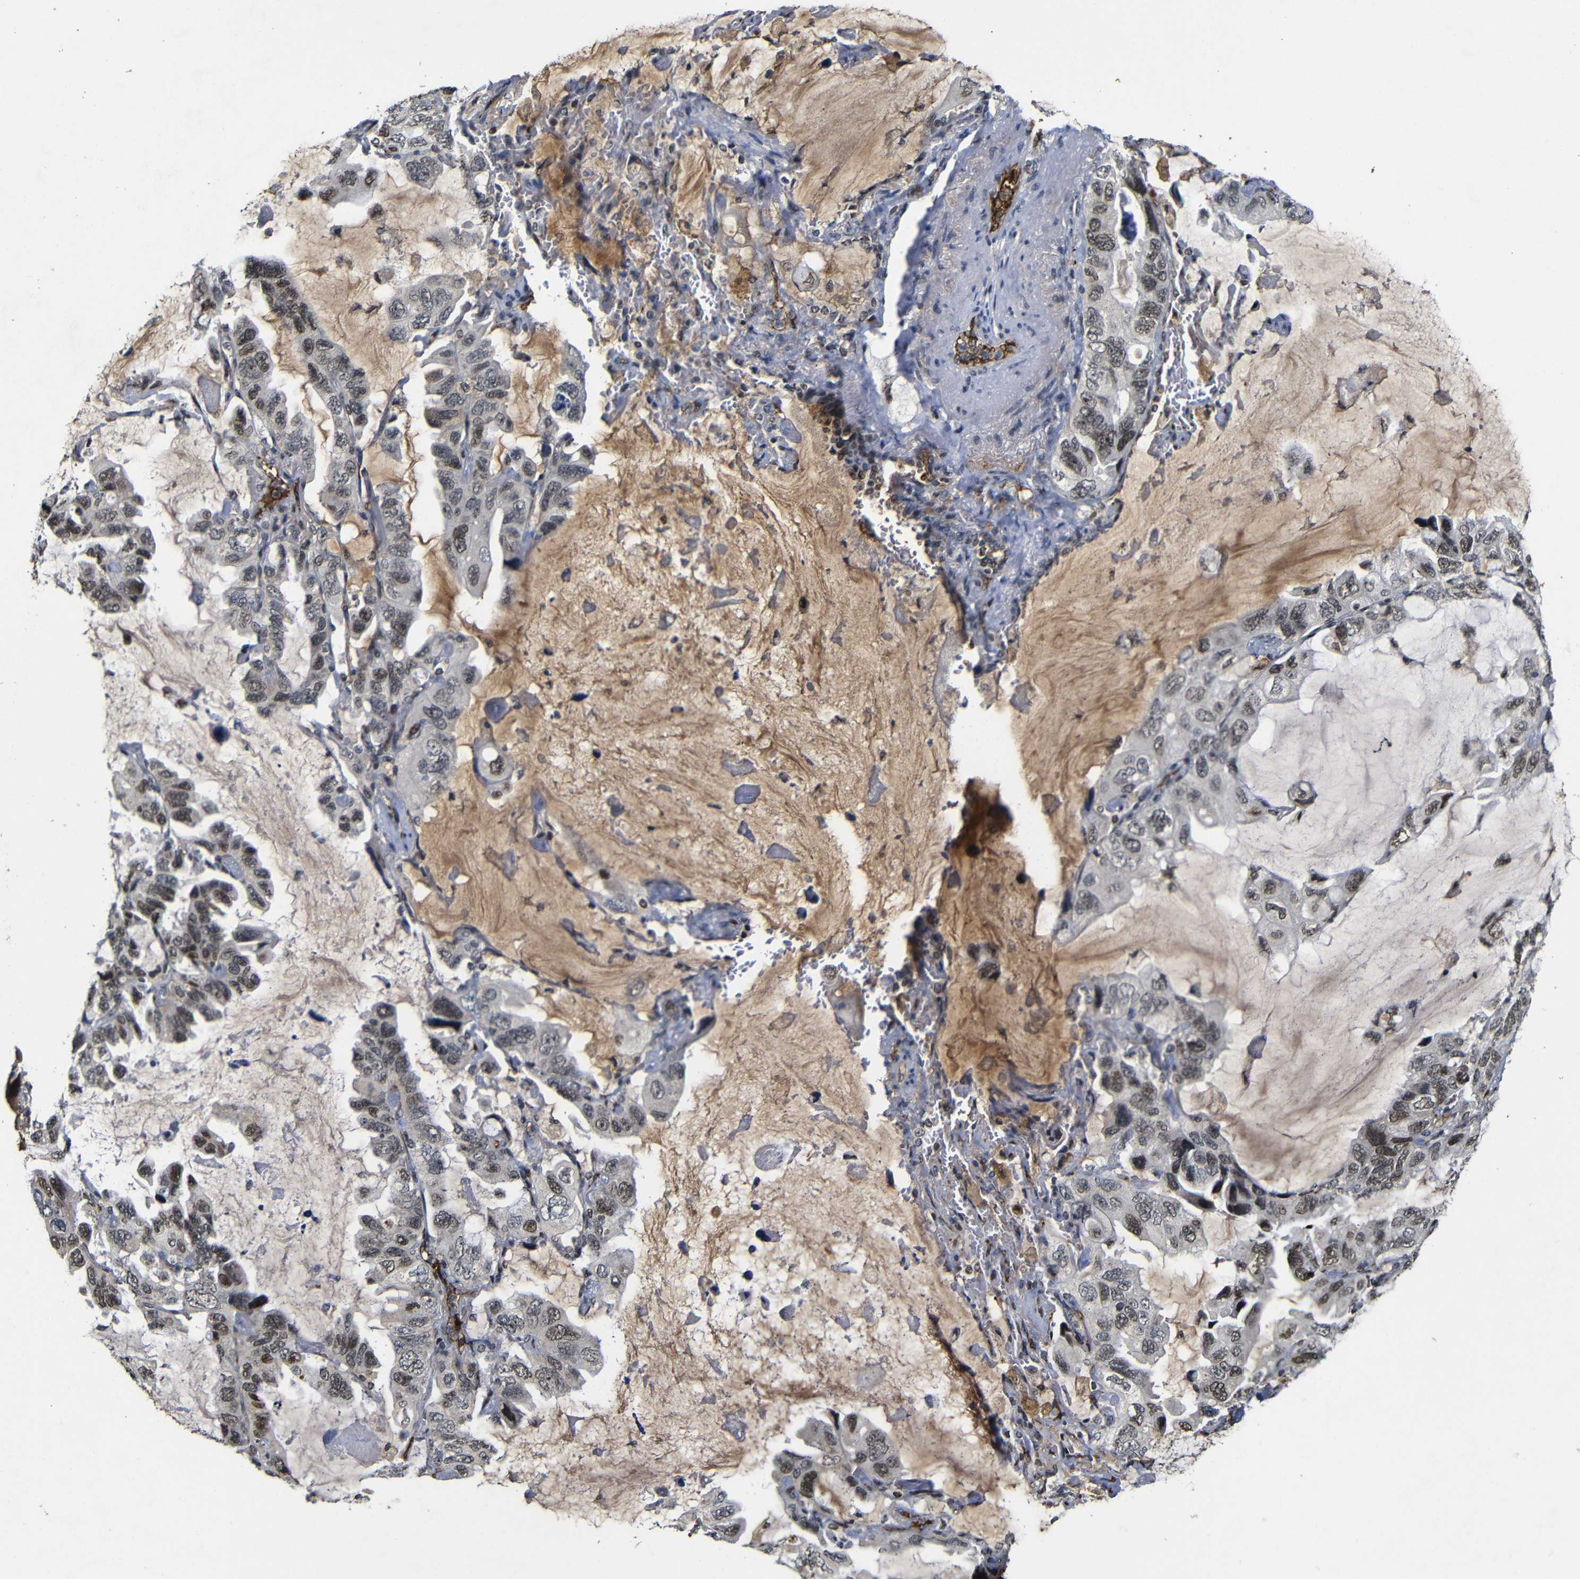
{"staining": {"intensity": "moderate", "quantity": "<25%", "location": "nuclear"}, "tissue": "lung cancer", "cell_type": "Tumor cells", "image_type": "cancer", "snomed": [{"axis": "morphology", "description": "Squamous cell carcinoma, NOS"}, {"axis": "topography", "description": "Lung"}], "caption": "There is low levels of moderate nuclear staining in tumor cells of squamous cell carcinoma (lung), as demonstrated by immunohistochemical staining (brown color).", "gene": "MYC", "patient": {"sex": "female", "age": 73}}